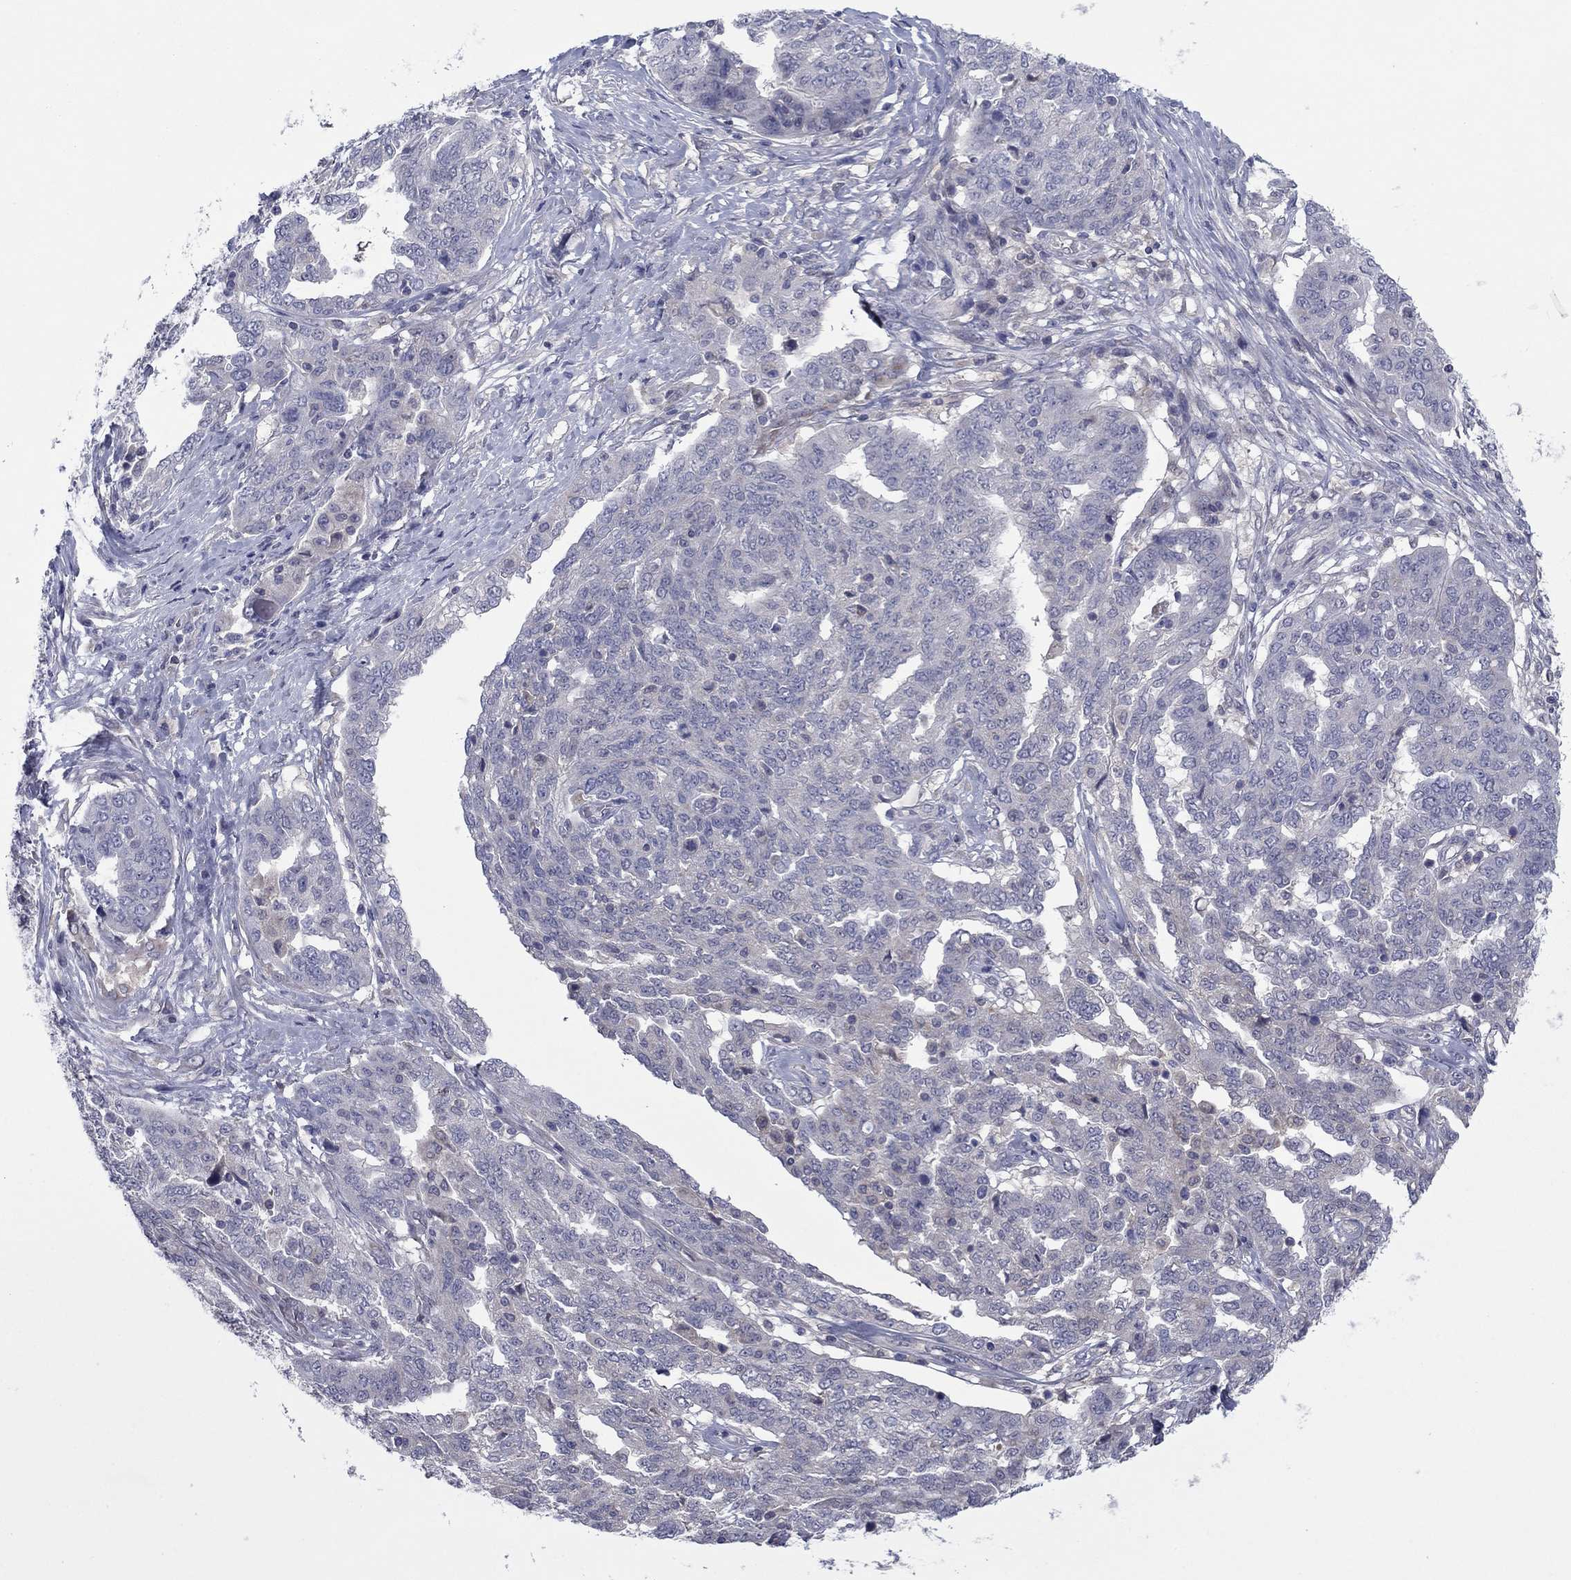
{"staining": {"intensity": "negative", "quantity": "none", "location": "none"}, "tissue": "ovarian cancer", "cell_type": "Tumor cells", "image_type": "cancer", "snomed": [{"axis": "morphology", "description": "Cystadenocarcinoma, serous, NOS"}, {"axis": "topography", "description": "Ovary"}], "caption": "High magnification brightfield microscopy of serous cystadenocarcinoma (ovarian) stained with DAB (brown) and counterstained with hematoxylin (blue): tumor cells show no significant staining.", "gene": "GRHPR", "patient": {"sex": "female", "age": 67}}